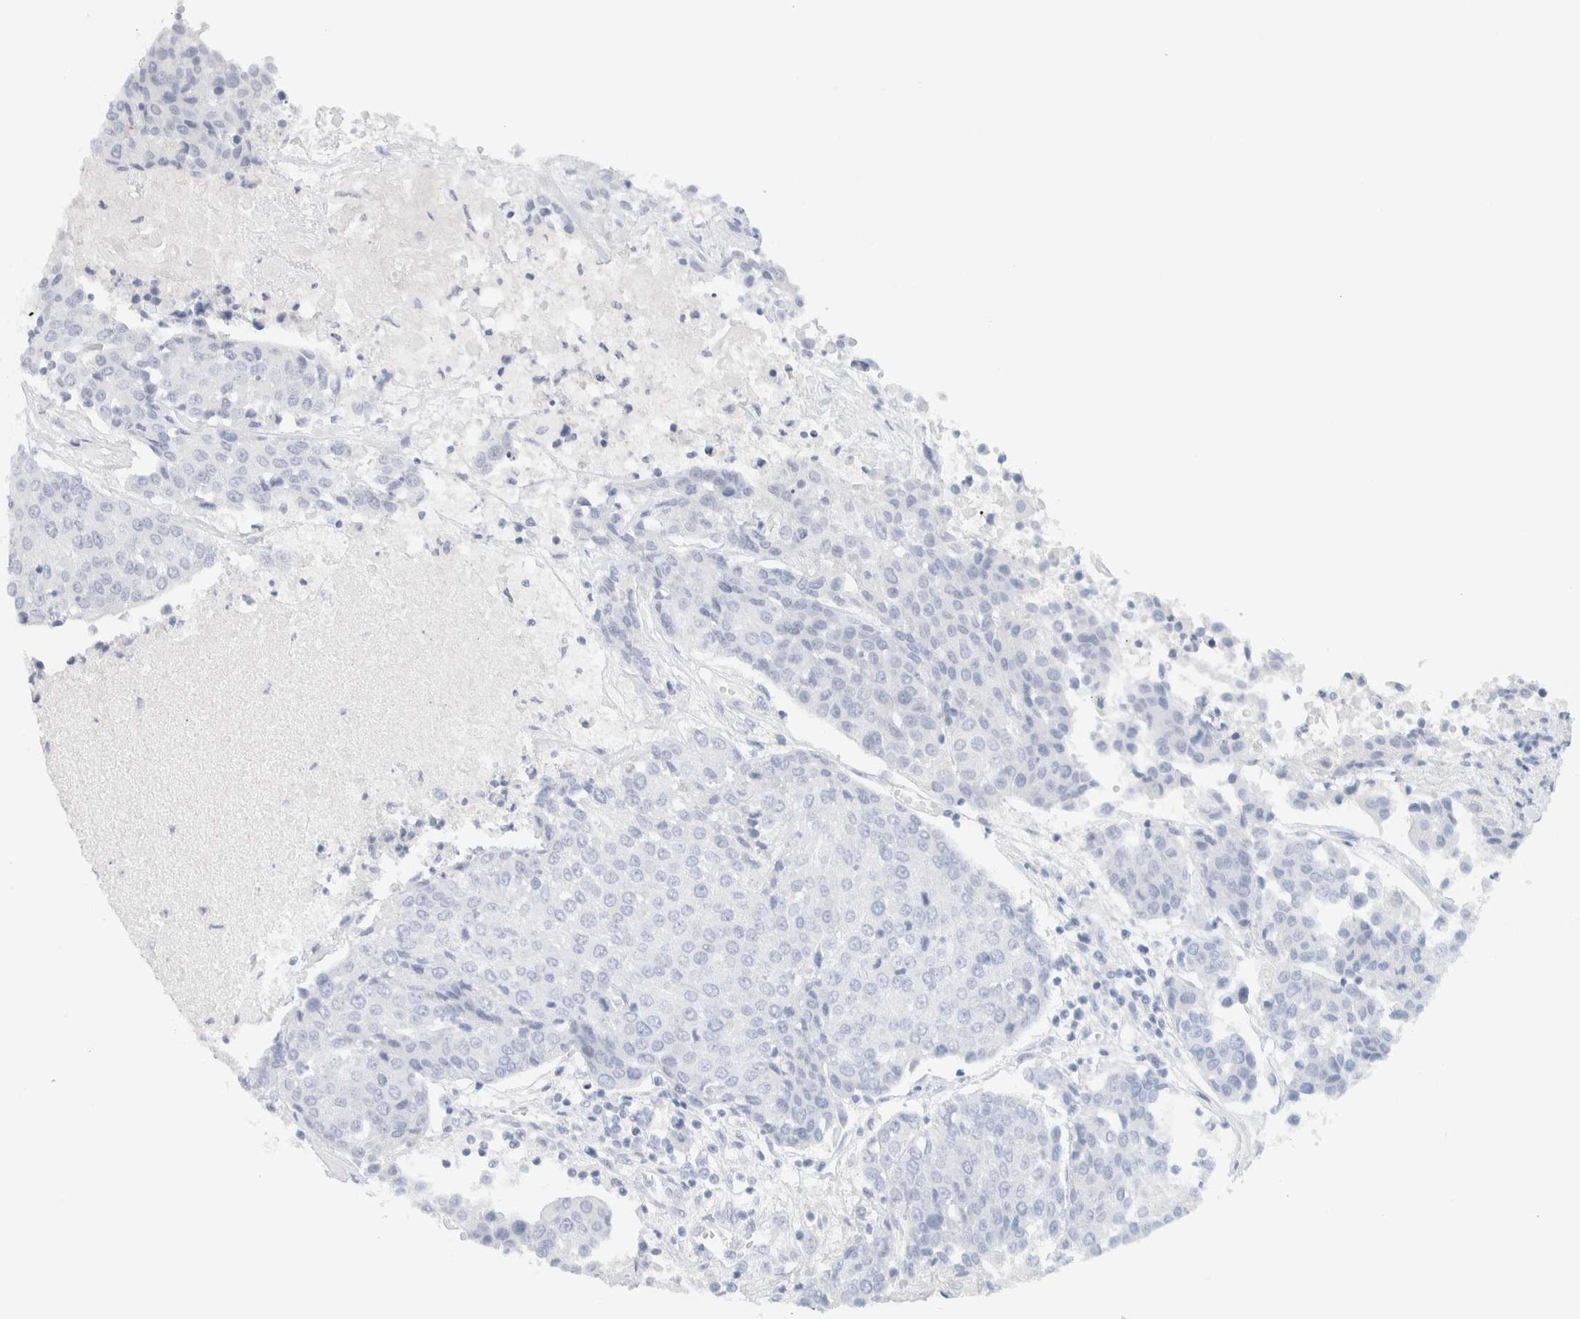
{"staining": {"intensity": "negative", "quantity": "none", "location": "none"}, "tissue": "urothelial cancer", "cell_type": "Tumor cells", "image_type": "cancer", "snomed": [{"axis": "morphology", "description": "Urothelial carcinoma, High grade"}, {"axis": "topography", "description": "Urinary bladder"}], "caption": "Urothelial cancer stained for a protein using immunohistochemistry exhibits no expression tumor cells.", "gene": "AFMID", "patient": {"sex": "female", "age": 85}}